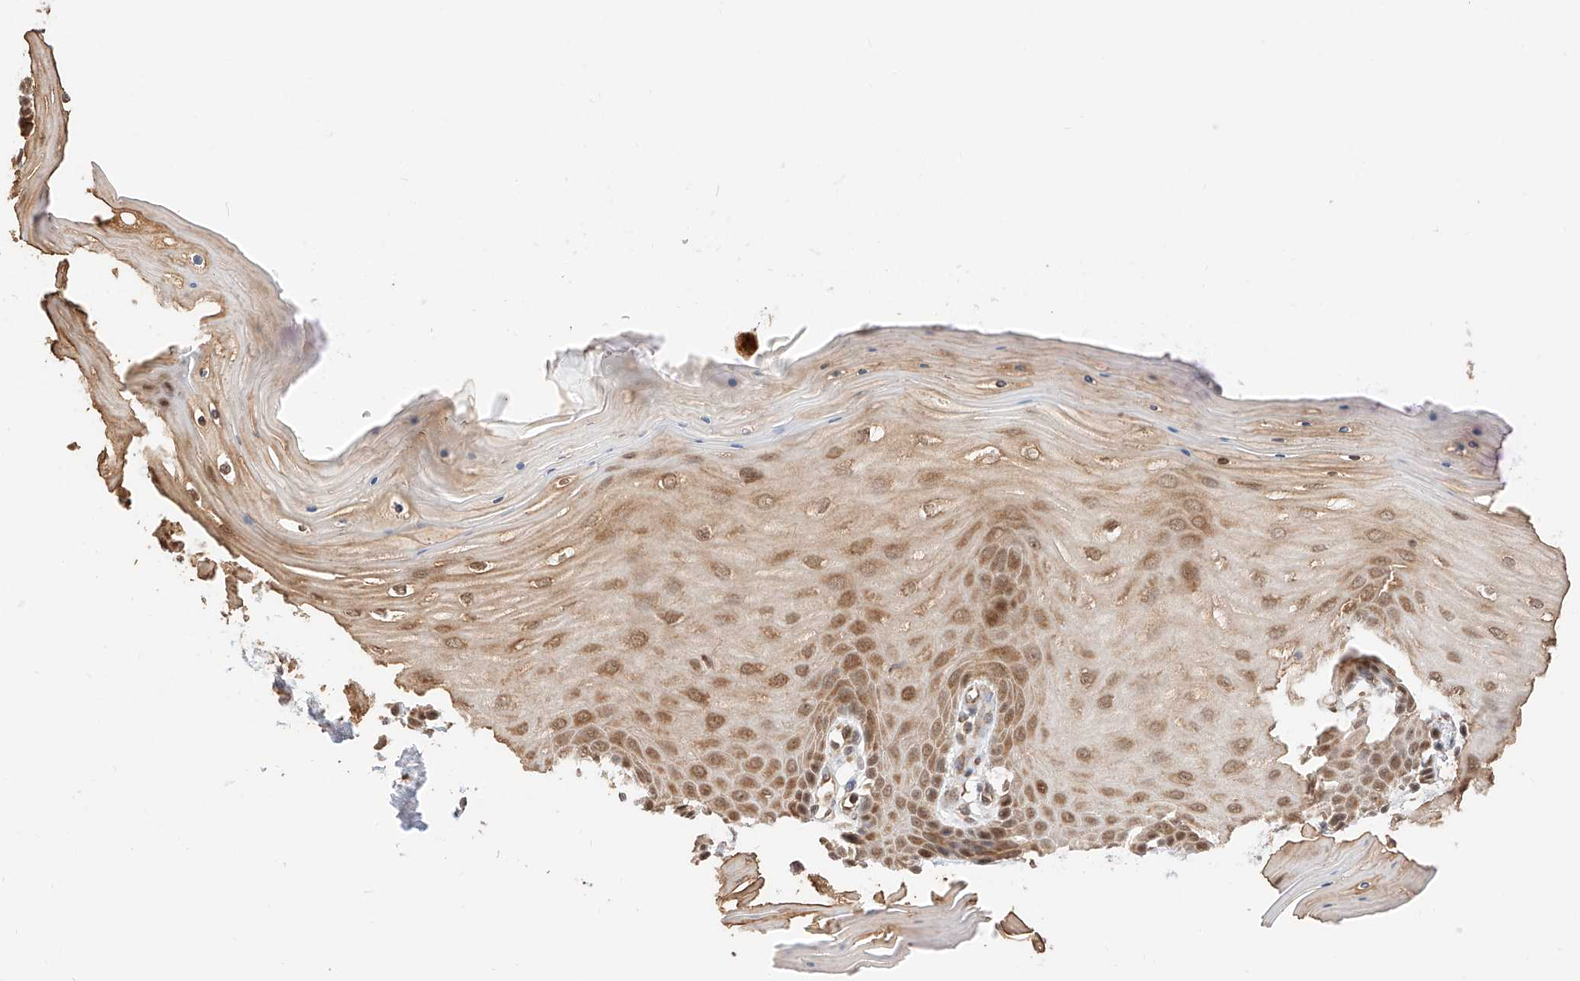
{"staining": {"intensity": "strong", "quantity": ">75%", "location": "cytoplasmic/membranous,nuclear"}, "tissue": "cervix", "cell_type": "Glandular cells", "image_type": "normal", "snomed": [{"axis": "morphology", "description": "Normal tissue, NOS"}, {"axis": "topography", "description": "Cervix"}], "caption": "About >75% of glandular cells in normal cervix demonstrate strong cytoplasmic/membranous,nuclear protein positivity as visualized by brown immunohistochemical staining.", "gene": "EIF4H", "patient": {"sex": "female", "age": 55}}